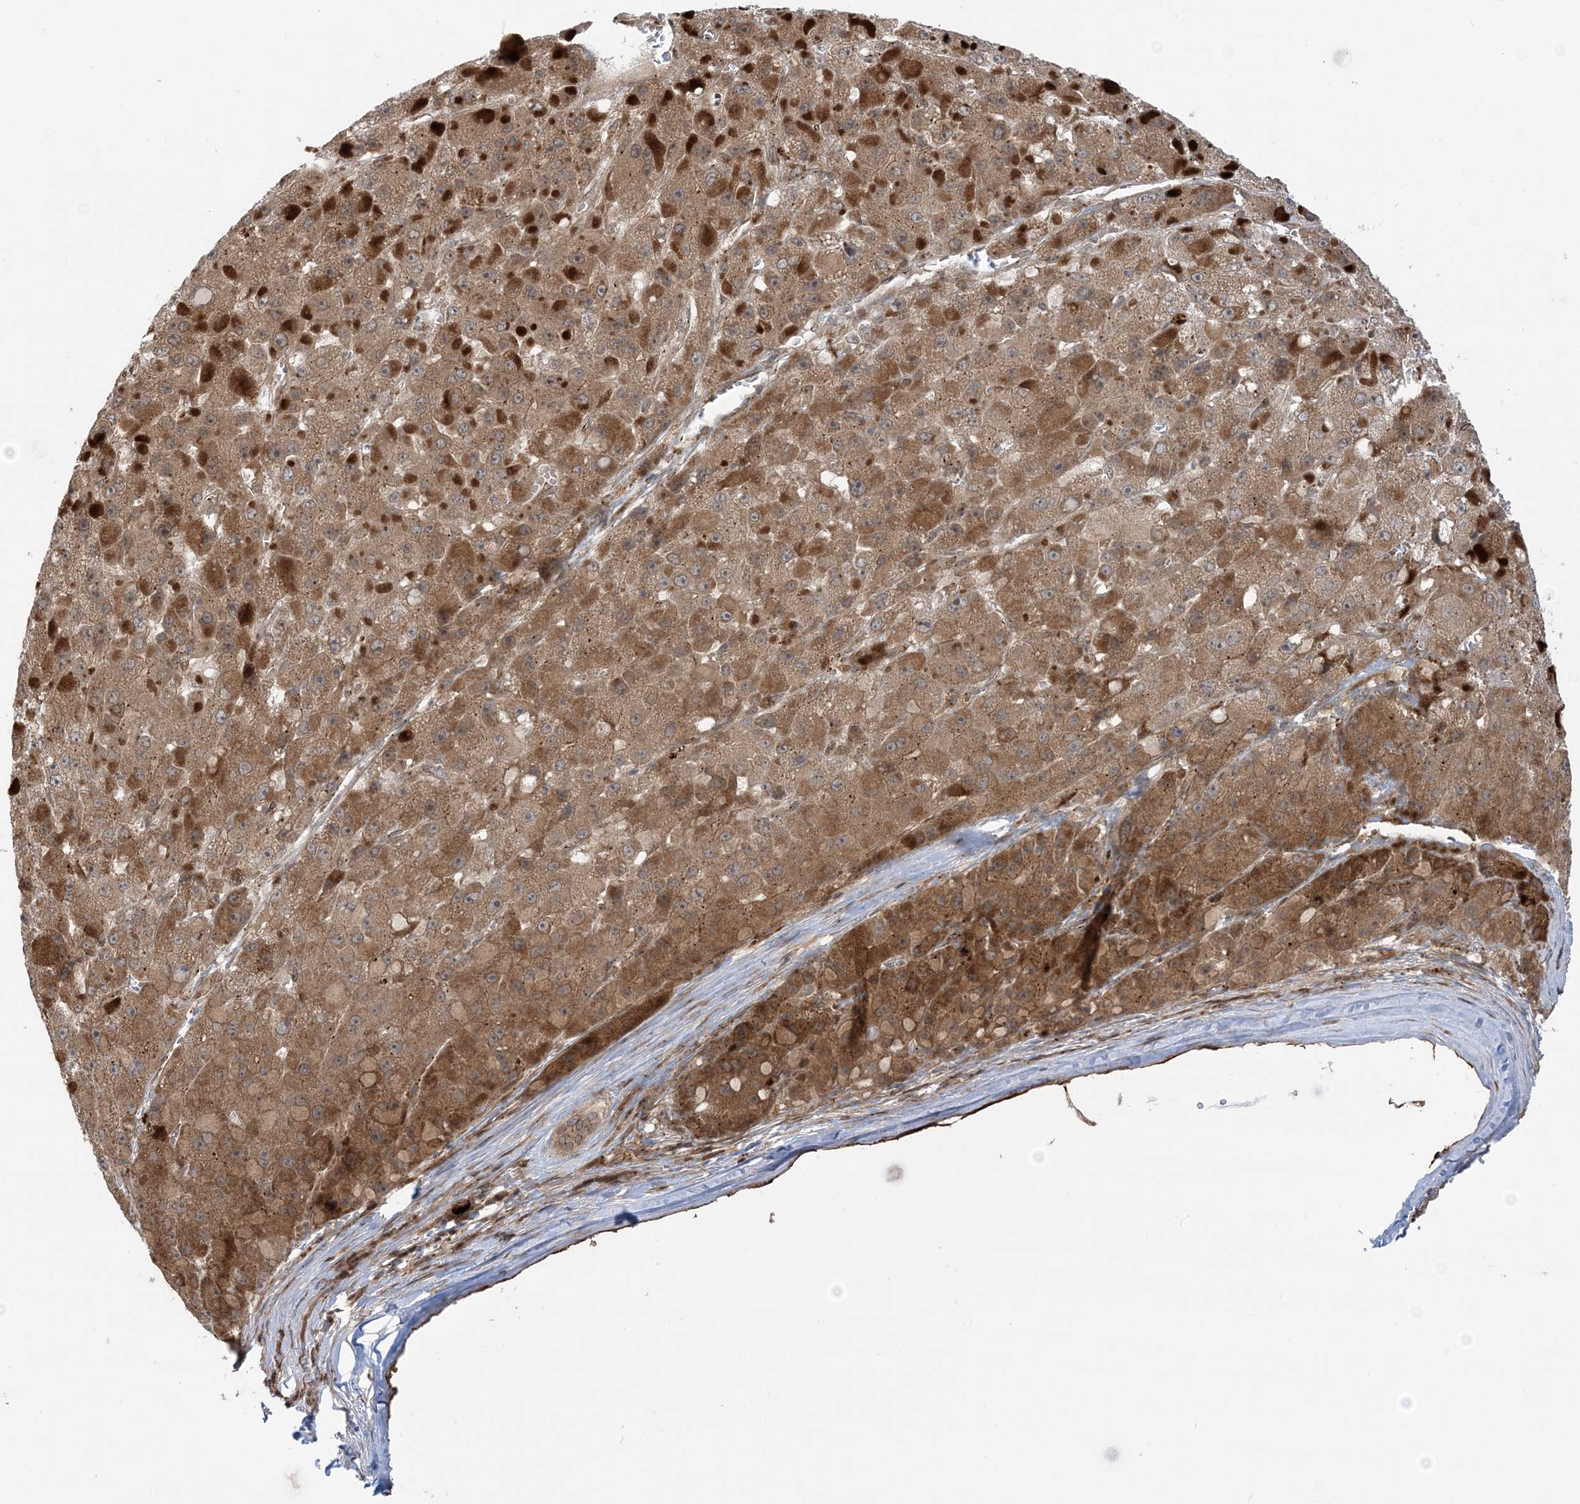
{"staining": {"intensity": "moderate", "quantity": ">75%", "location": "cytoplasmic/membranous"}, "tissue": "liver cancer", "cell_type": "Tumor cells", "image_type": "cancer", "snomed": [{"axis": "morphology", "description": "Carcinoma, Hepatocellular, NOS"}, {"axis": "topography", "description": "Liver"}], "caption": "Immunohistochemistry (IHC) (DAB) staining of human liver cancer (hepatocellular carcinoma) exhibits moderate cytoplasmic/membranous protein staining in about >75% of tumor cells.", "gene": "CASP4", "patient": {"sex": "female", "age": 73}}